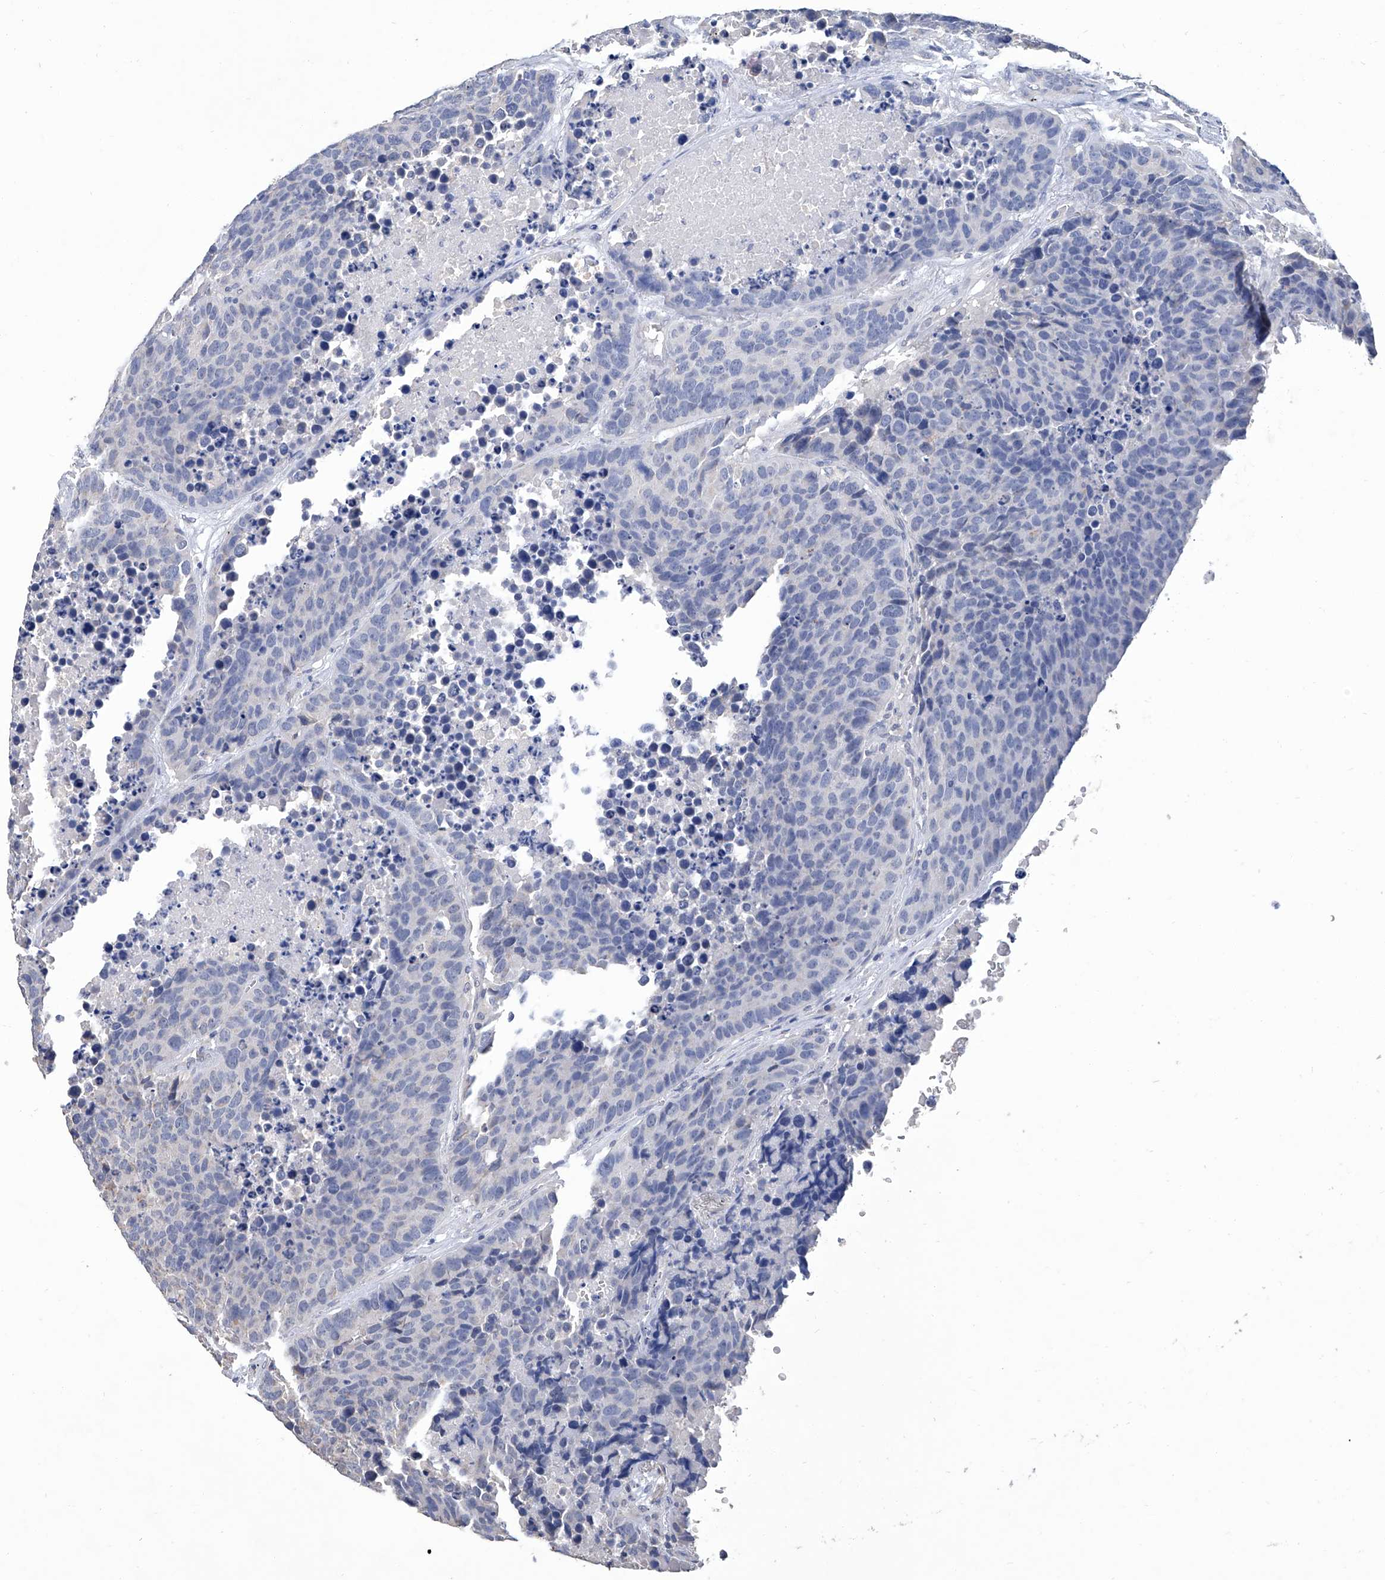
{"staining": {"intensity": "negative", "quantity": "none", "location": "none"}, "tissue": "carcinoid", "cell_type": "Tumor cells", "image_type": "cancer", "snomed": [{"axis": "morphology", "description": "Carcinoid, malignant, NOS"}, {"axis": "topography", "description": "Lung"}], "caption": "Tumor cells are negative for brown protein staining in carcinoid.", "gene": "GPT", "patient": {"sex": "male", "age": 60}}